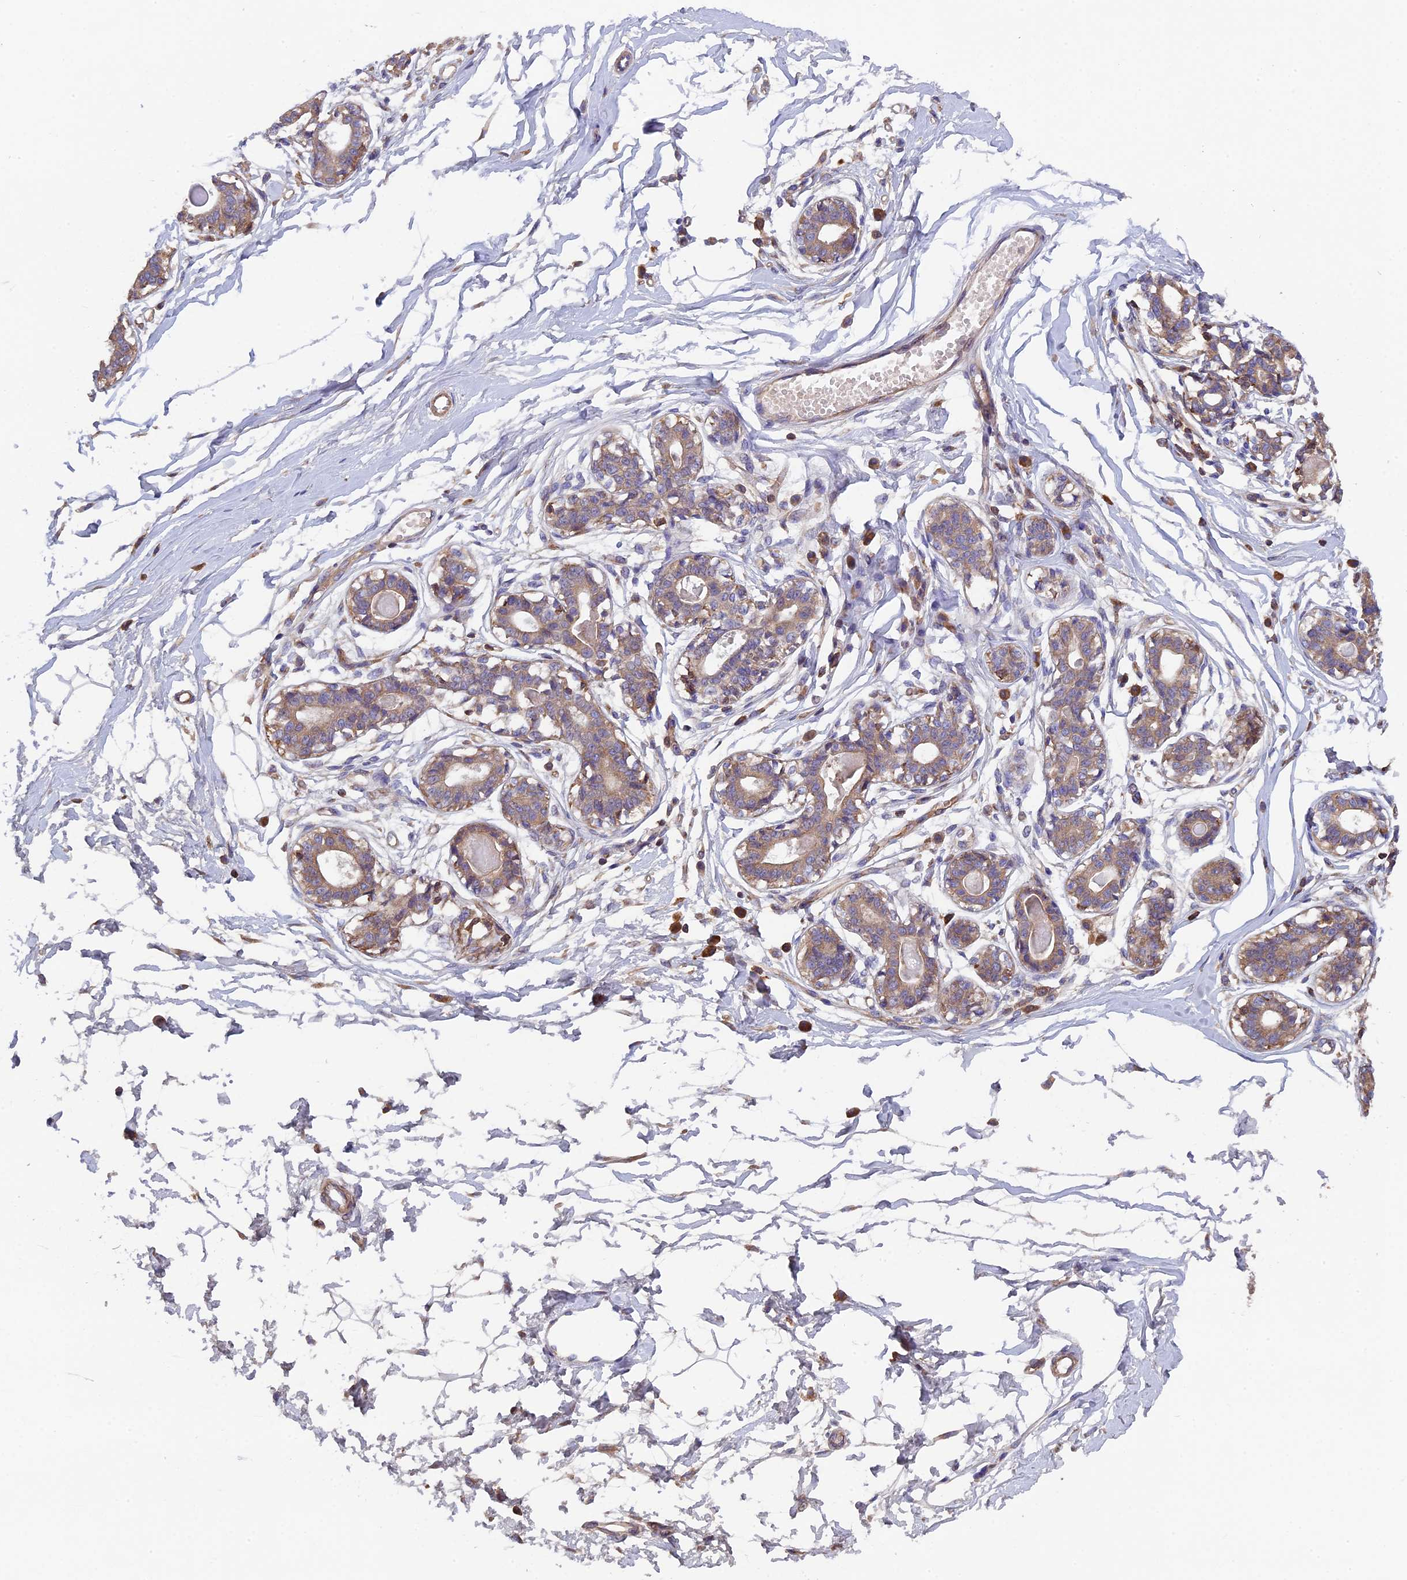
{"staining": {"intensity": "moderate", "quantity": ">75%", "location": "cytoplasmic/membranous"}, "tissue": "breast", "cell_type": "Adipocytes", "image_type": "normal", "snomed": [{"axis": "morphology", "description": "Normal tissue, NOS"}, {"axis": "topography", "description": "Breast"}], "caption": "Immunohistochemical staining of unremarkable breast reveals >75% levels of moderate cytoplasmic/membranous protein expression in about >75% of adipocytes.", "gene": "CCDC153", "patient": {"sex": "female", "age": 45}}